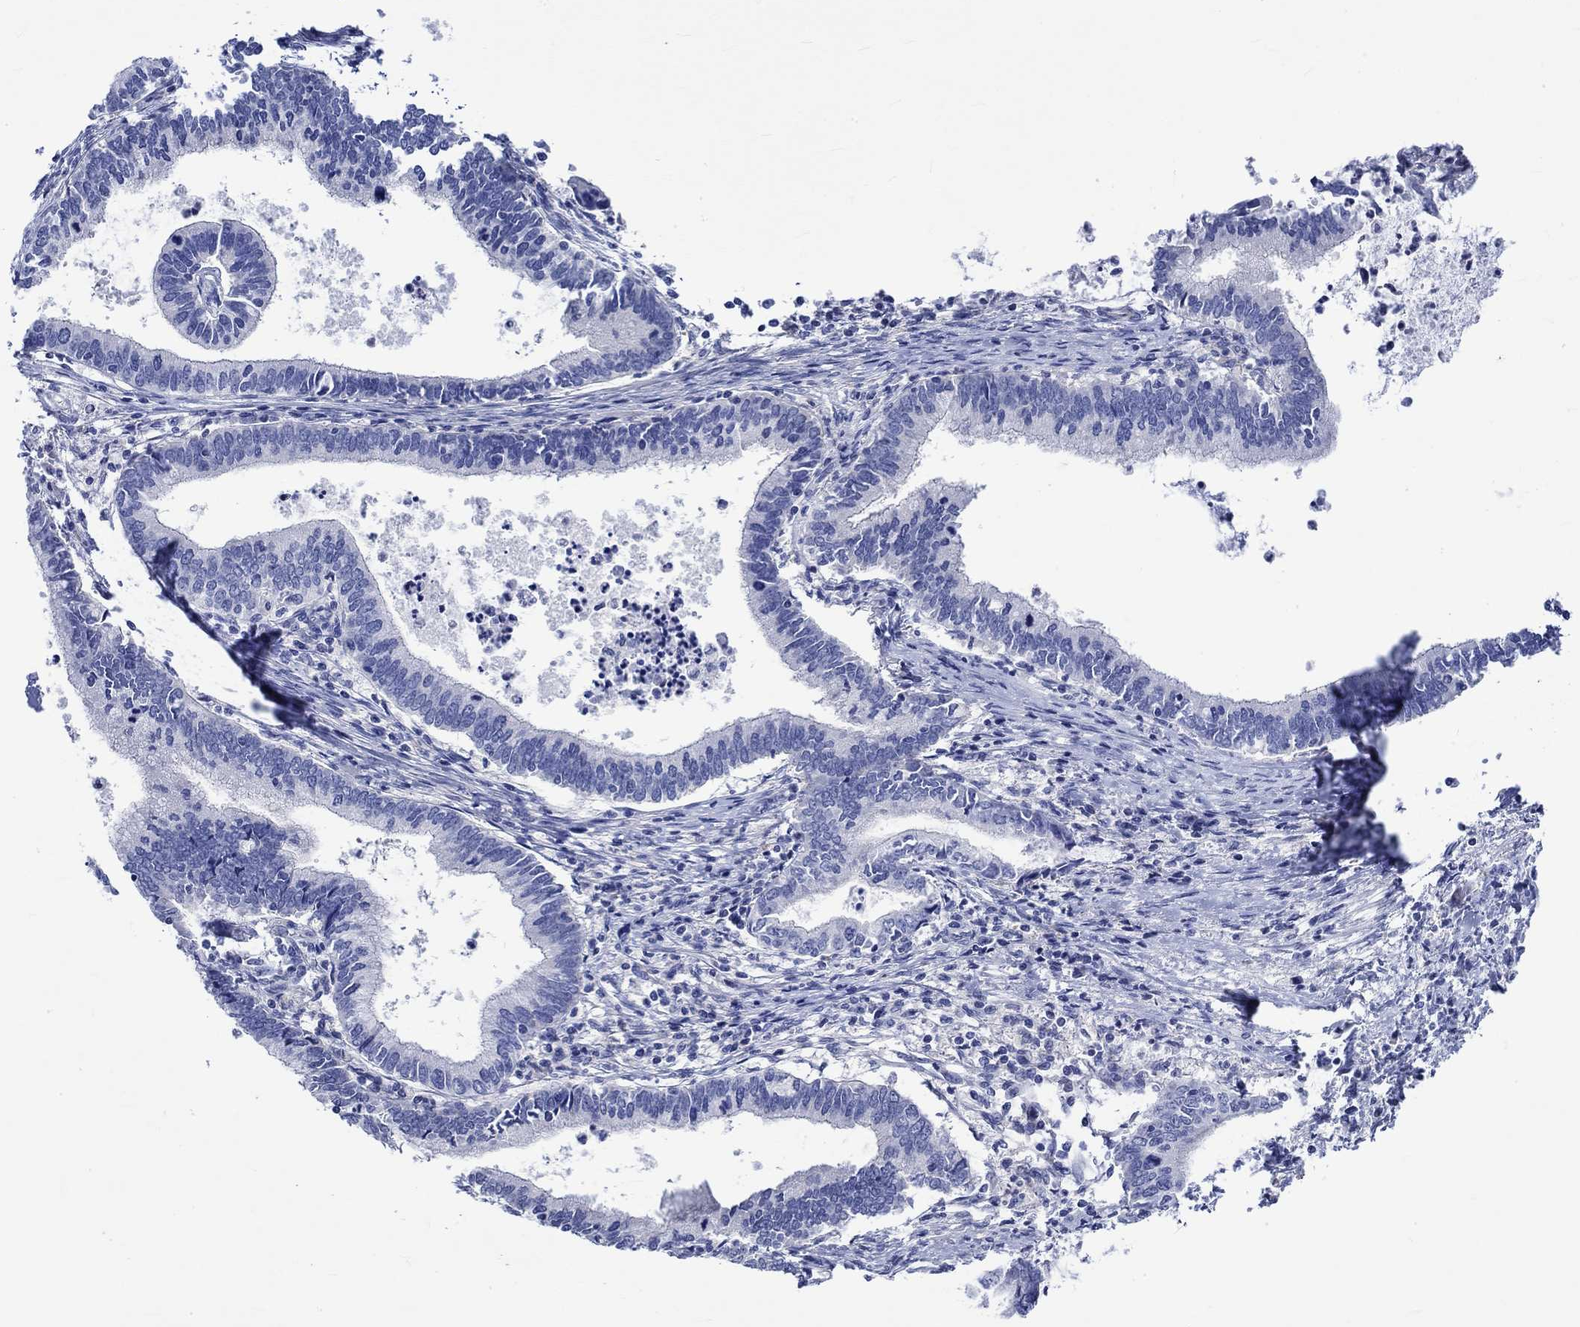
{"staining": {"intensity": "negative", "quantity": "none", "location": "none"}, "tissue": "cervical cancer", "cell_type": "Tumor cells", "image_type": "cancer", "snomed": [{"axis": "morphology", "description": "Adenocarcinoma, NOS"}, {"axis": "topography", "description": "Cervix"}], "caption": "The IHC micrograph has no significant expression in tumor cells of cervical cancer tissue.", "gene": "NRIP3", "patient": {"sex": "female", "age": 42}}